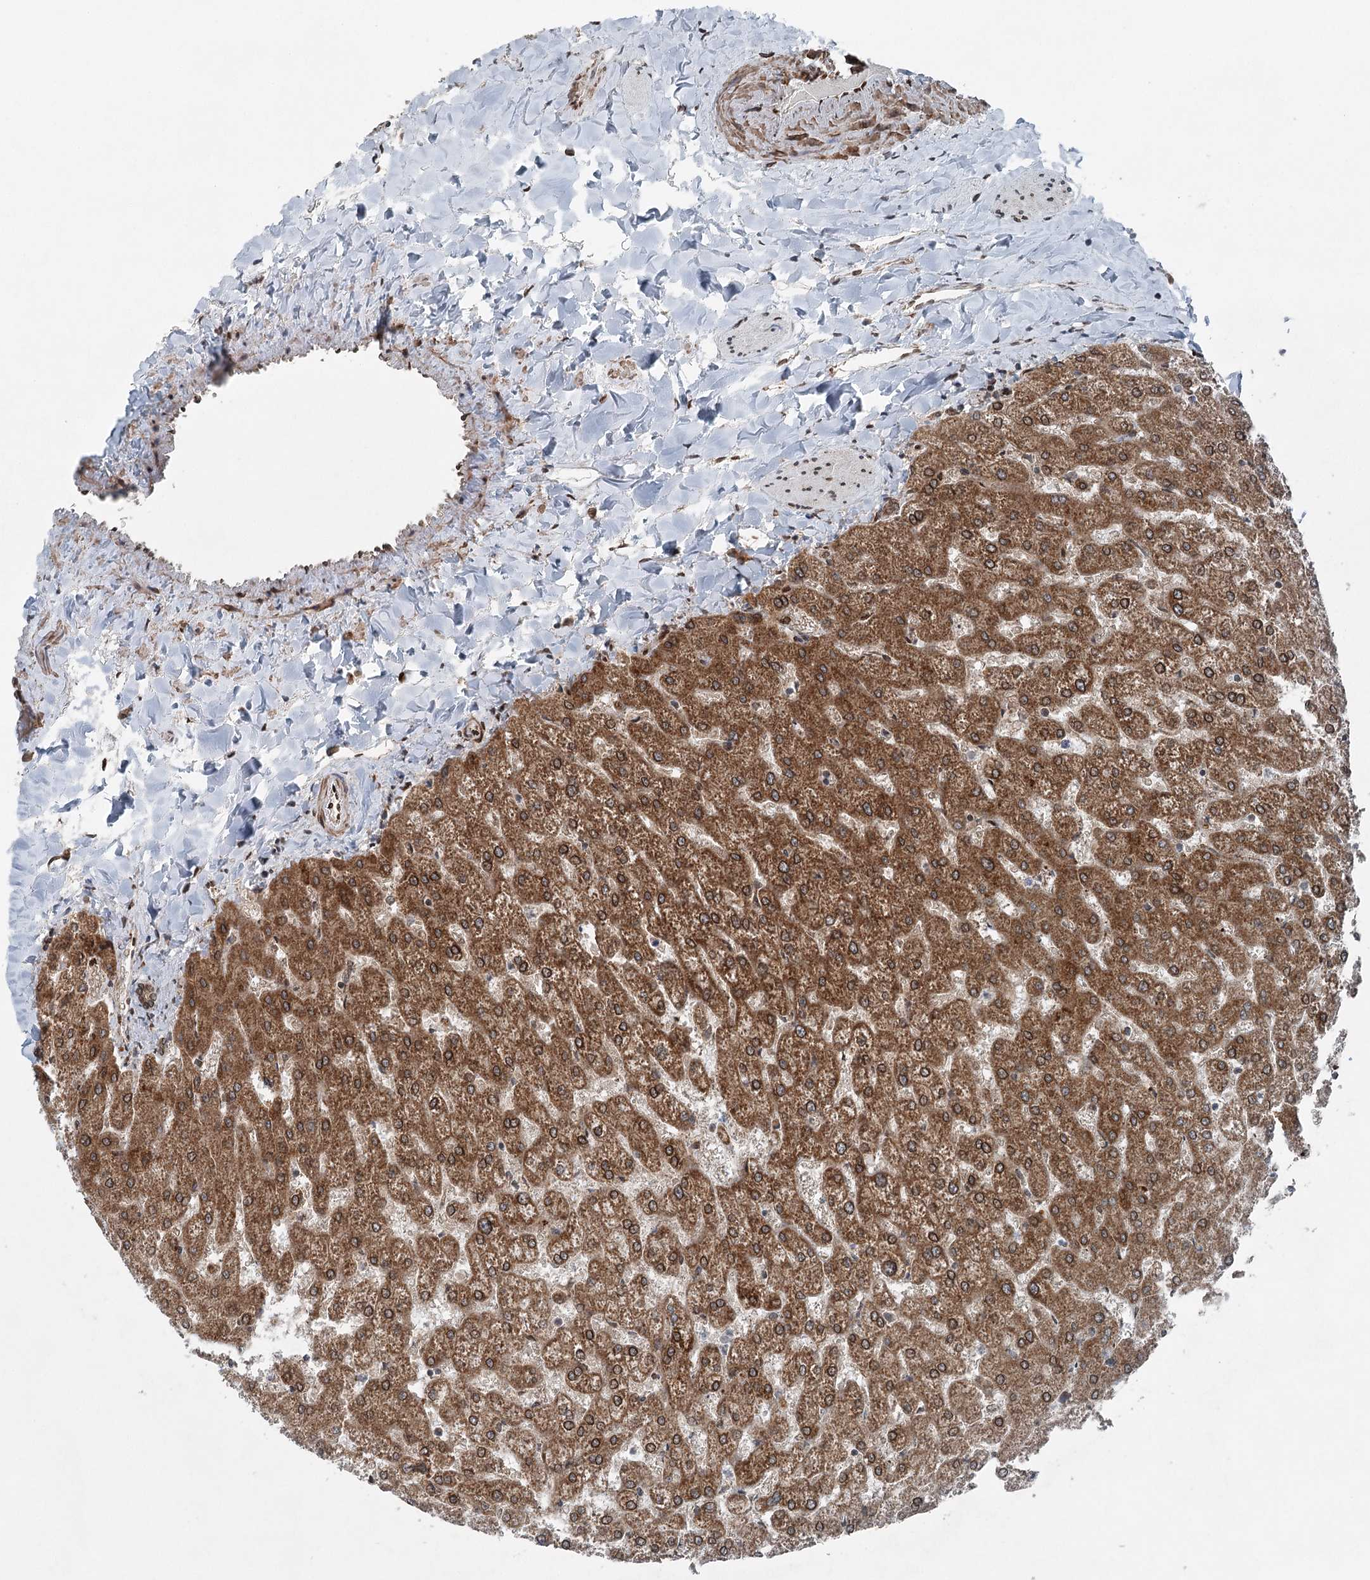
{"staining": {"intensity": "weak", "quantity": ">75%", "location": "cytoplasmic/membranous"}, "tissue": "liver", "cell_type": "Cholangiocytes", "image_type": "normal", "snomed": [{"axis": "morphology", "description": "Normal tissue, NOS"}, {"axis": "topography", "description": "Liver"}], "caption": "Protein expression by immunohistochemistry shows weak cytoplasmic/membranous expression in approximately >75% of cholangiocytes in benign liver.", "gene": "BCKDHA", "patient": {"sex": "female", "age": 32}}